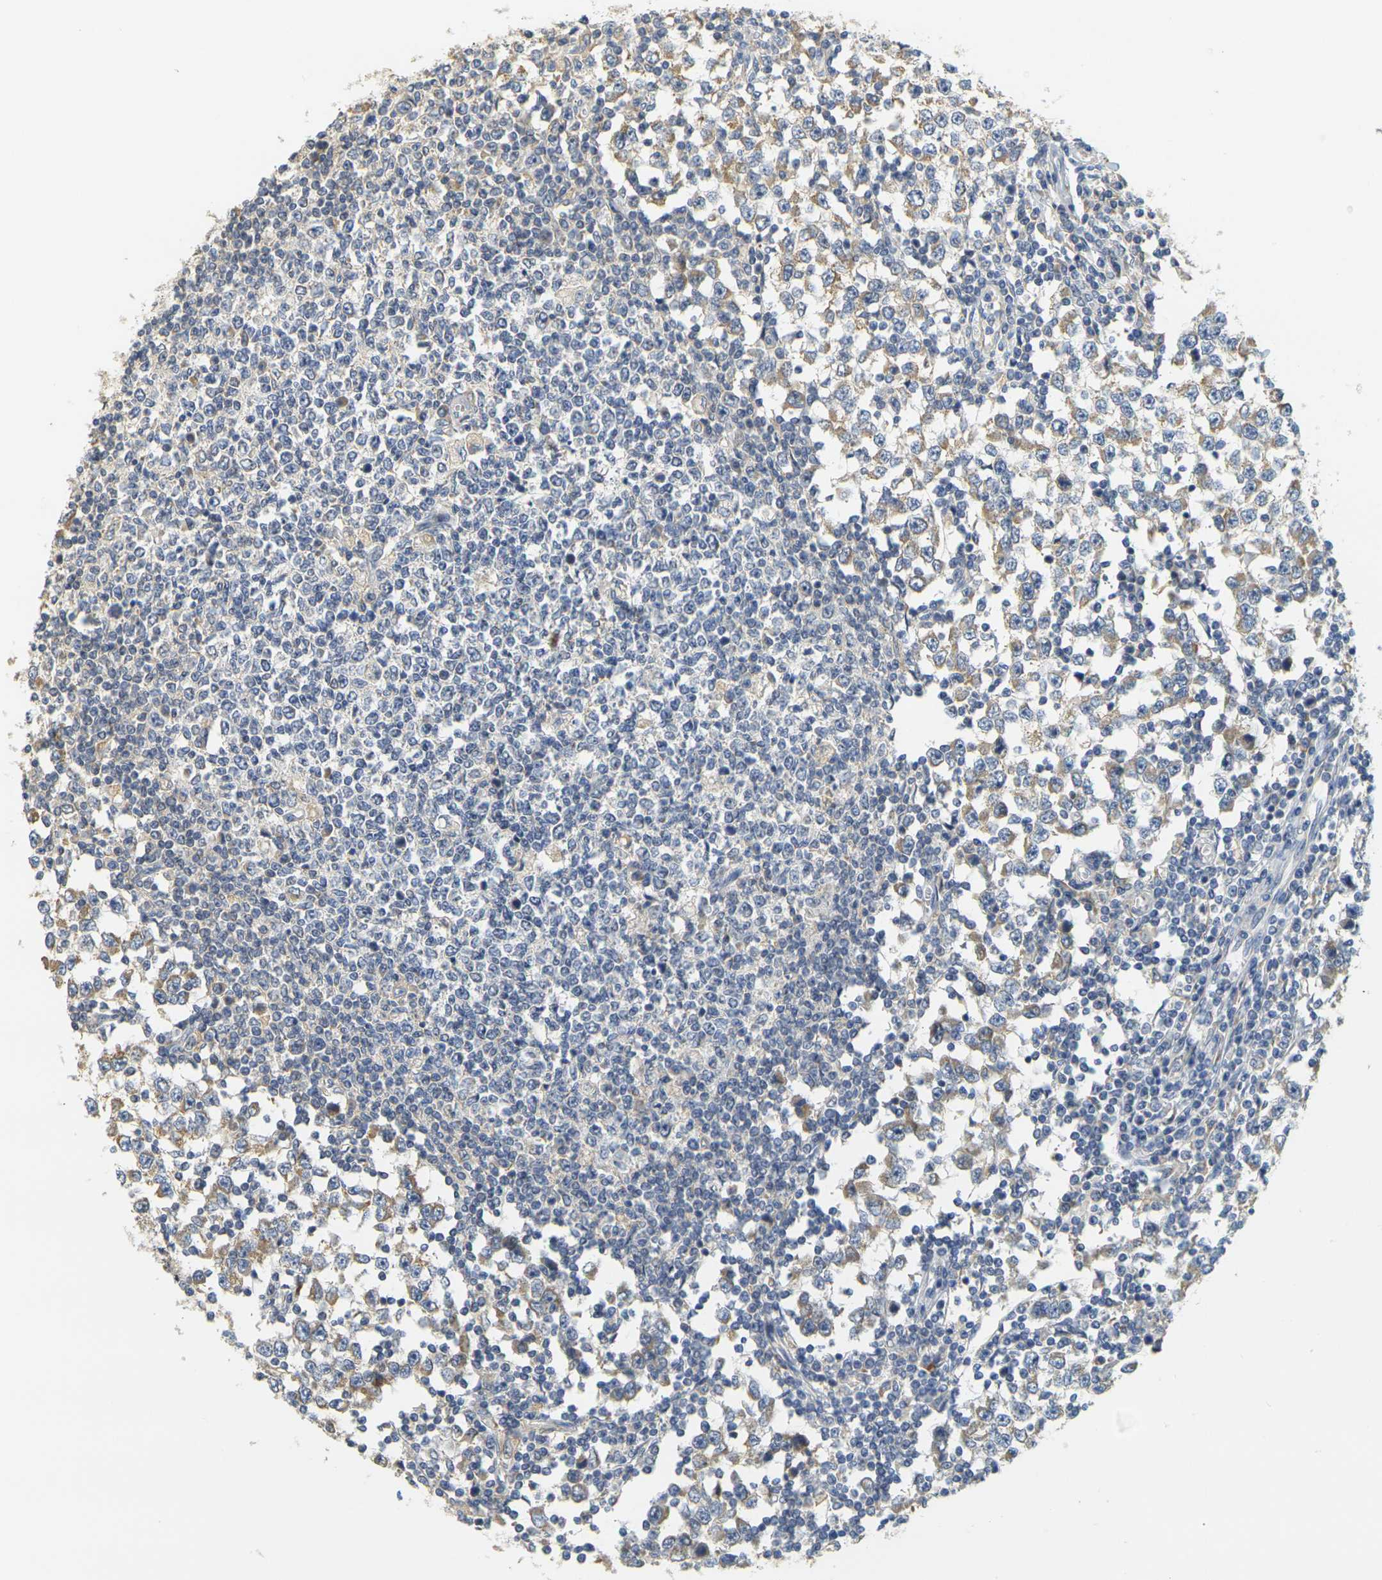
{"staining": {"intensity": "moderate", "quantity": "<25%", "location": "cytoplasmic/membranous"}, "tissue": "testis cancer", "cell_type": "Tumor cells", "image_type": "cancer", "snomed": [{"axis": "morphology", "description": "Seminoma, NOS"}, {"axis": "topography", "description": "Testis"}], "caption": "Moderate cytoplasmic/membranous positivity is seen in approximately <25% of tumor cells in seminoma (testis).", "gene": "GDAP1", "patient": {"sex": "male", "age": 65}}